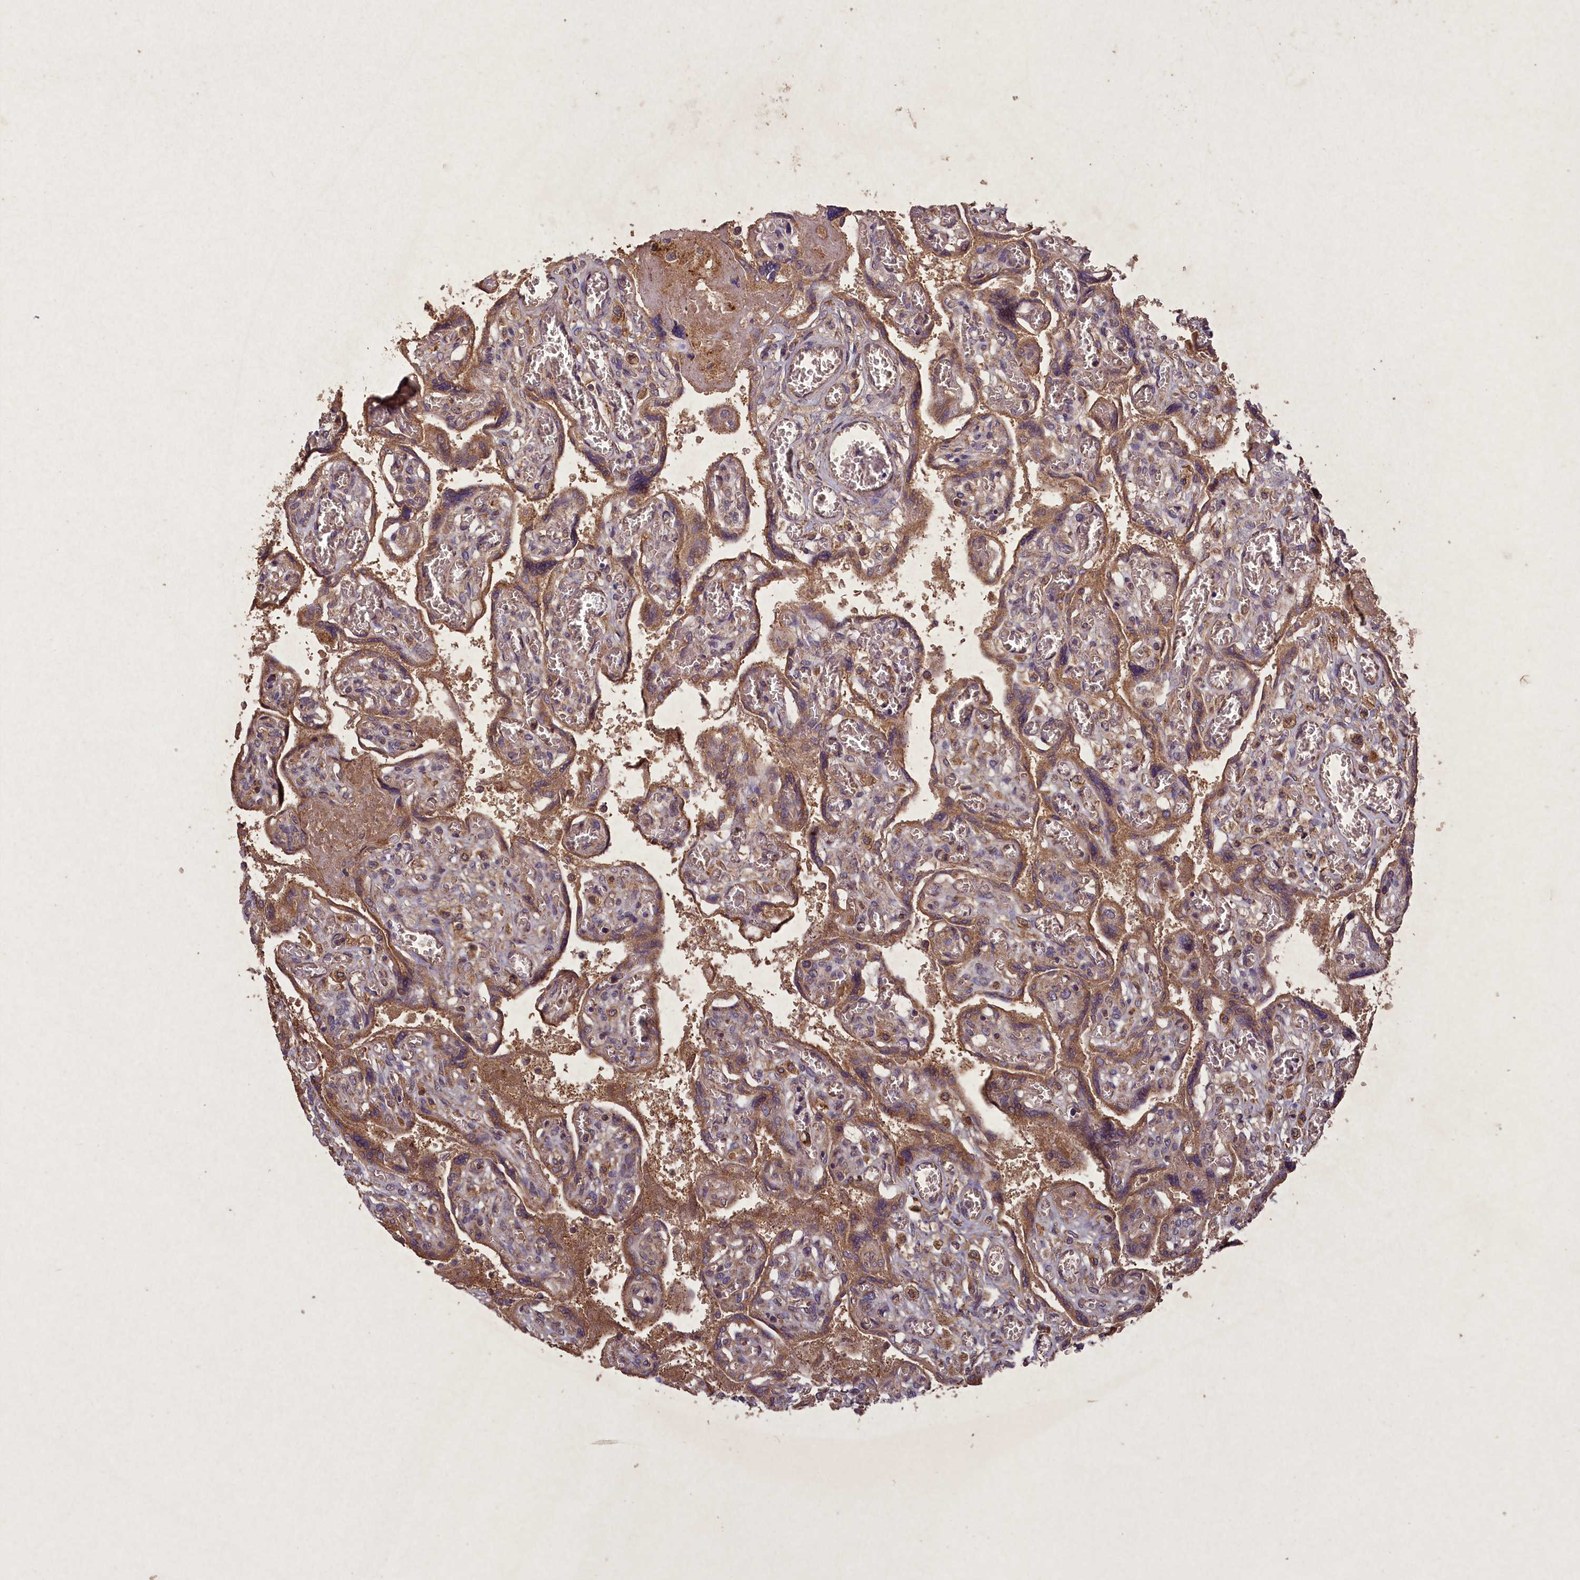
{"staining": {"intensity": "moderate", "quantity": ">75%", "location": "cytoplasmic/membranous"}, "tissue": "placenta", "cell_type": "Trophoblastic cells", "image_type": "normal", "snomed": [{"axis": "morphology", "description": "Normal tissue, NOS"}, {"axis": "topography", "description": "Placenta"}], "caption": "Placenta stained with DAB (3,3'-diaminobenzidine) immunohistochemistry exhibits medium levels of moderate cytoplasmic/membranous expression in approximately >75% of trophoblastic cells.", "gene": "CIAO2B", "patient": {"sex": "female", "age": 39}}